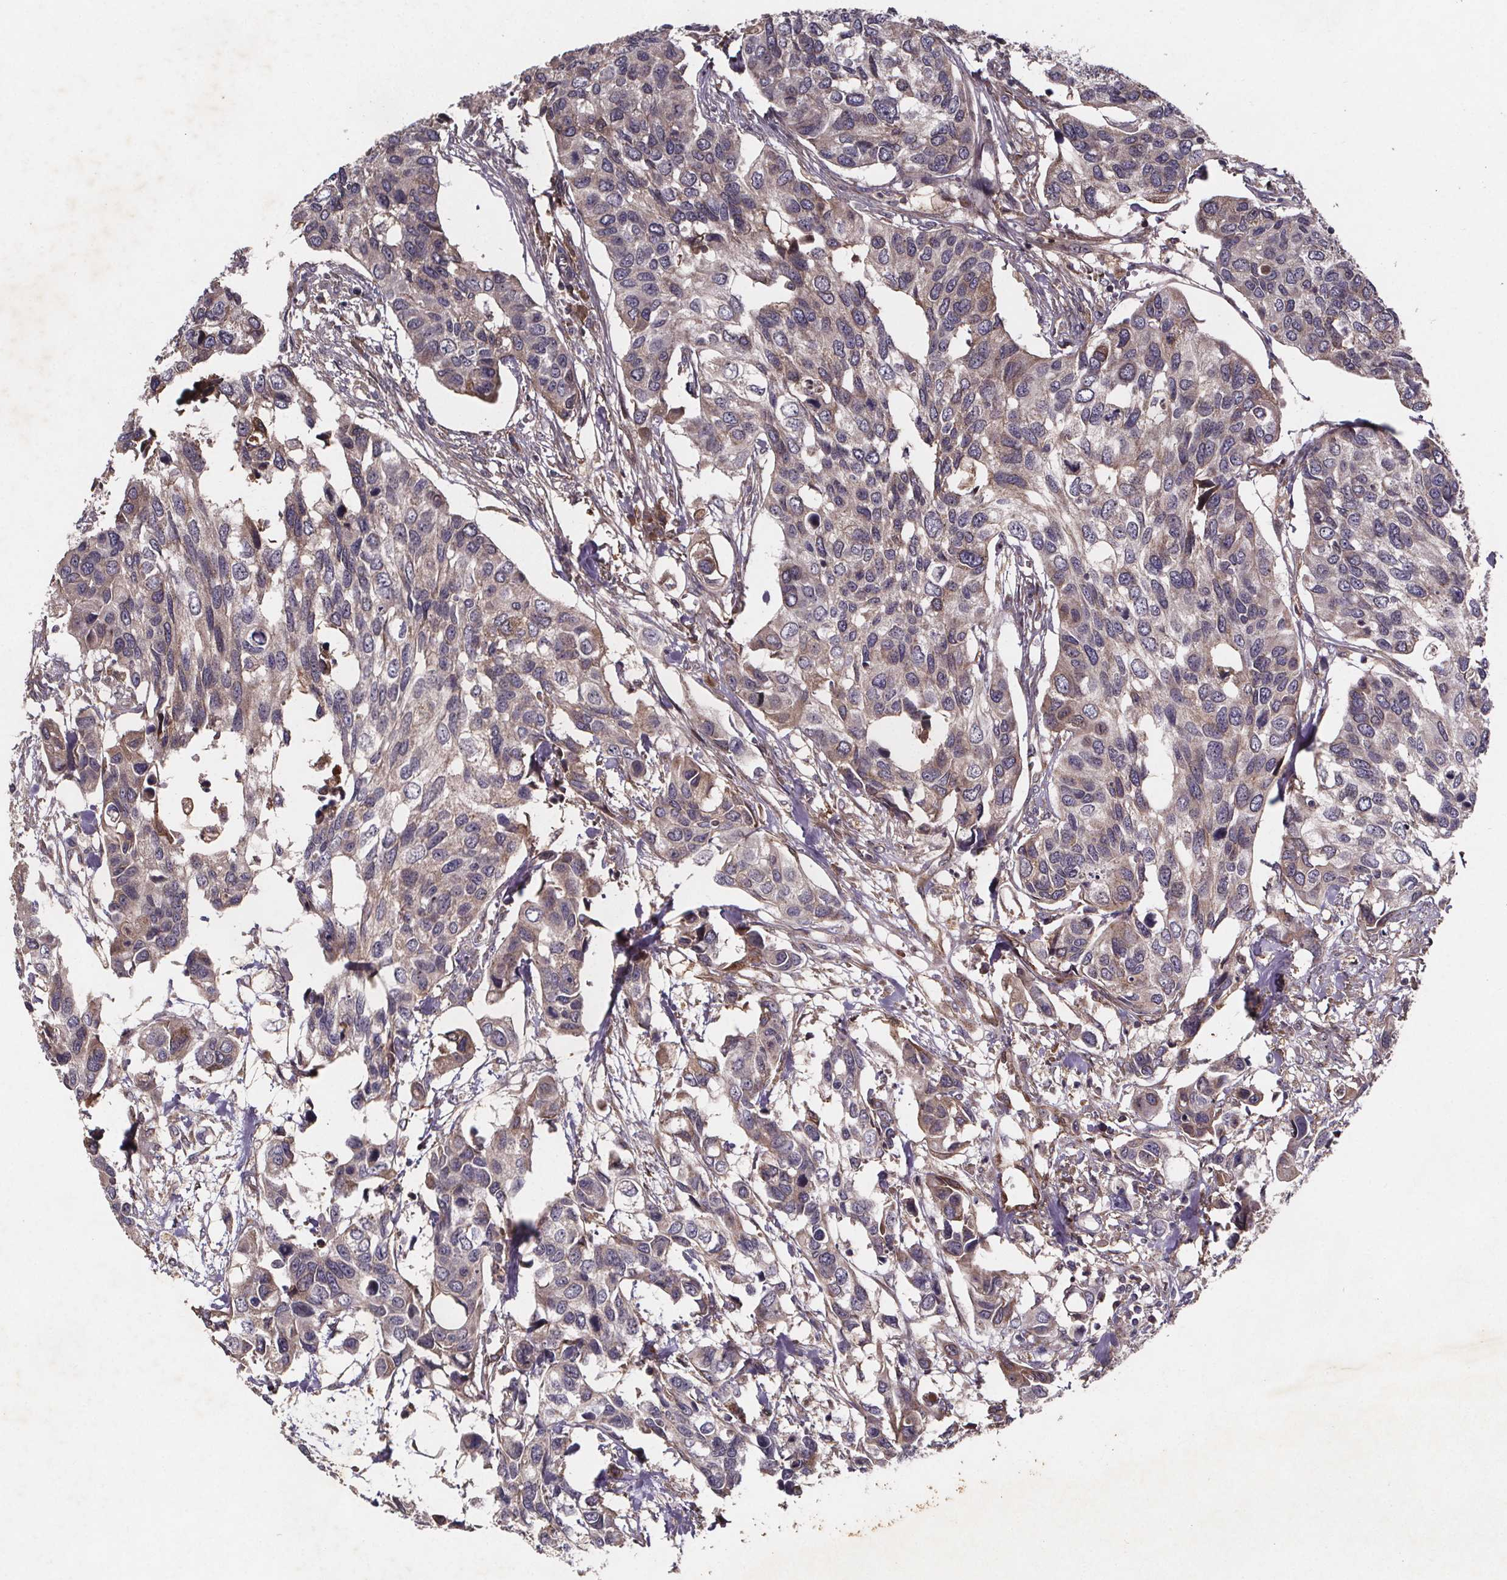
{"staining": {"intensity": "moderate", "quantity": "<25%", "location": "cytoplasmic/membranous"}, "tissue": "urothelial cancer", "cell_type": "Tumor cells", "image_type": "cancer", "snomed": [{"axis": "morphology", "description": "Urothelial carcinoma, High grade"}, {"axis": "topography", "description": "Urinary bladder"}], "caption": "Immunohistochemical staining of human urothelial carcinoma (high-grade) exhibits low levels of moderate cytoplasmic/membranous positivity in about <25% of tumor cells. The staining was performed using DAB to visualize the protein expression in brown, while the nuclei were stained in blue with hematoxylin (Magnification: 20x).", "gene": "FASTKD3", "patient": {"sex": "male", "age": 60}}